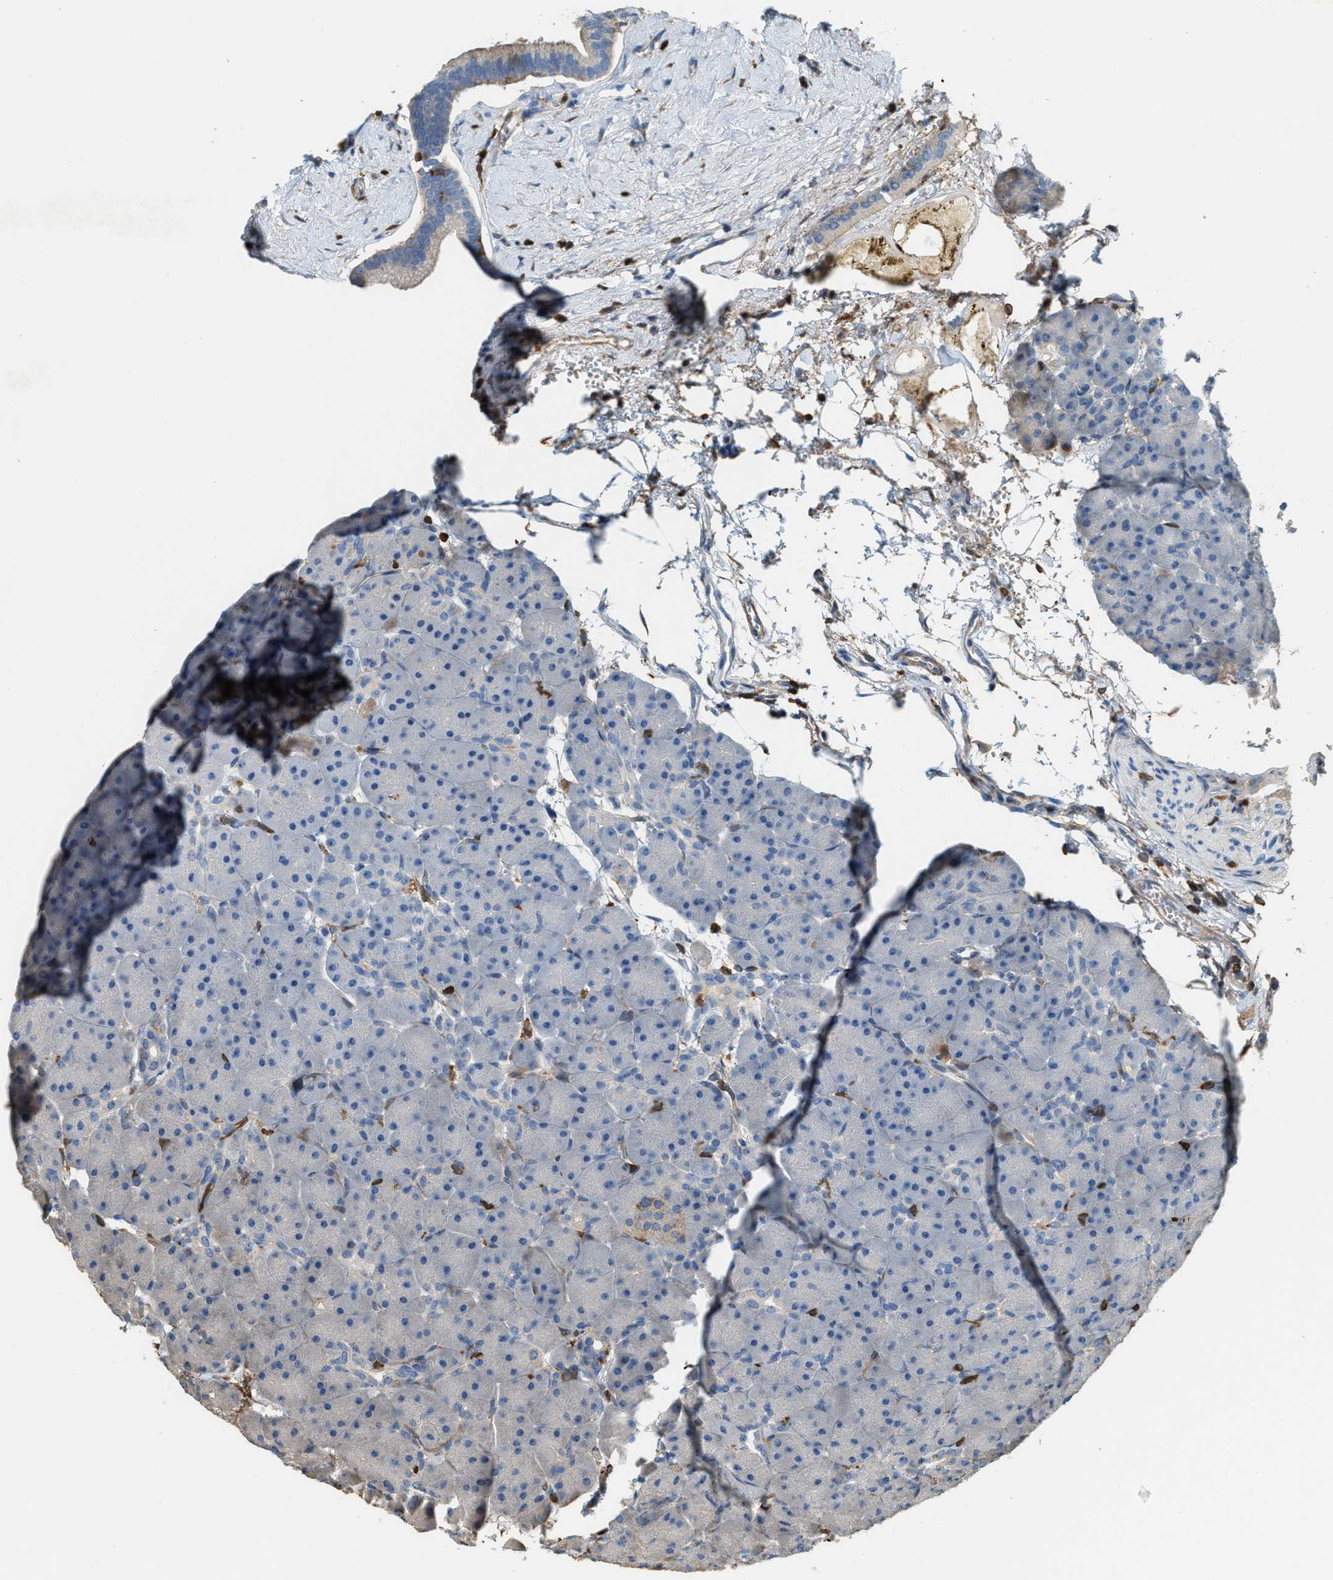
{"staining": {"intensity": "moderate", "quantity": "<25%", "location": "cytoplasmic/membranous"}, "tissue": "pancreas", "cell_type": "Exocrine glandular cells", "image_type": "normal", "snomed": [{"axis": "morphology", "description": "Normal tissue, NOS"}, {"axis": "topography", "description": "Pancreas"}], "caption": "Protein analysis of unremarkable pancreas exhibits moderate cytoplasmic/membranous staining in approximately <25% of exocrine glandular cells. Using DAB (3,3'-diaminobenzidine) (brown) and hematoxylin (blue) stains, captured at high magnification using brightfield microscopy.", "gene": "SERPINB5", "patient": {"sex": "male", "age": 66}}